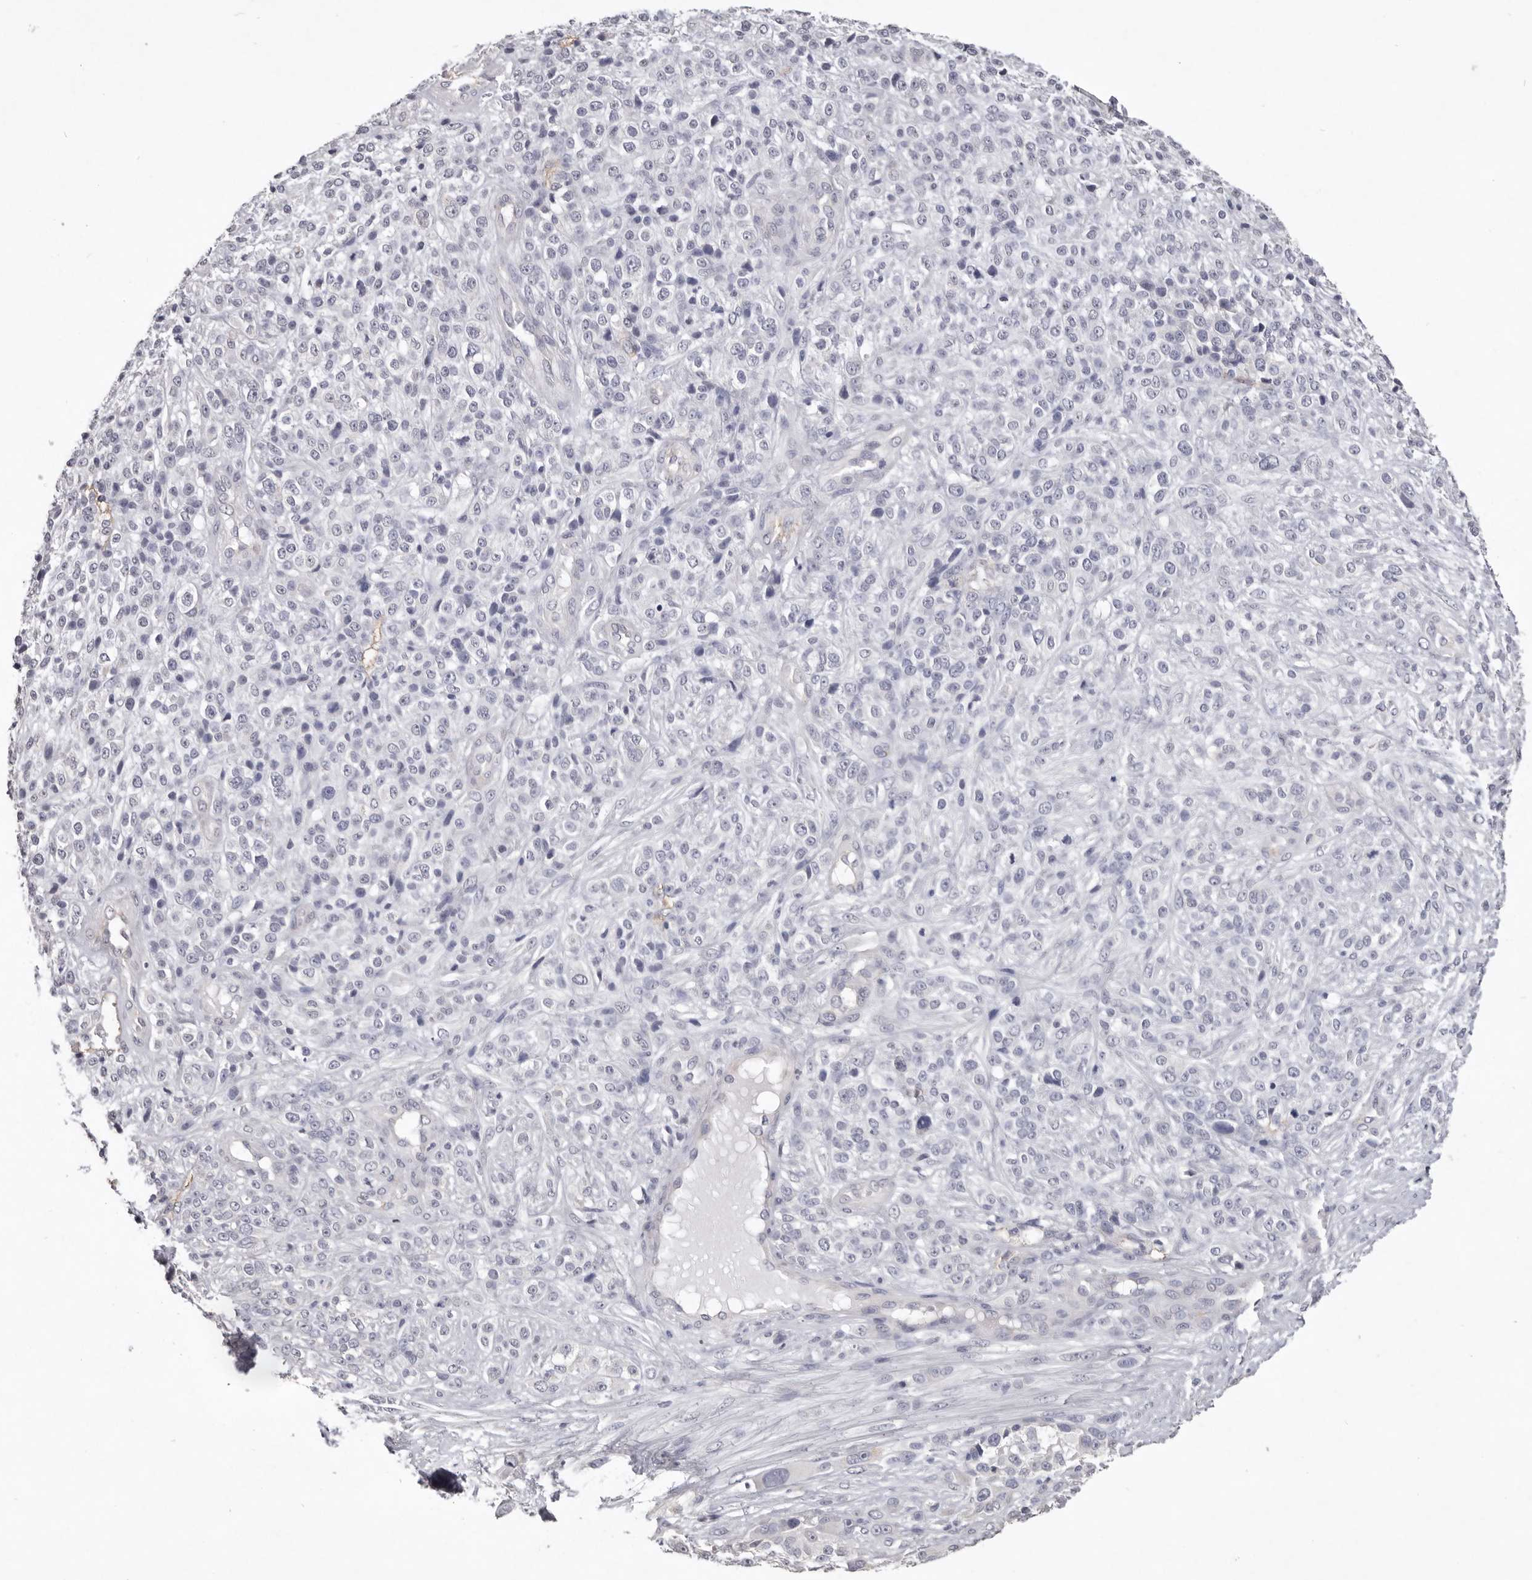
{"staining": {"intensity": "negative", "quantity": "none", "location": "none"}, "tissue": "melanoma", "cell_type": "Tumor cells", "image_type": "cancer", "snomed": [{"axis": "morphology", "description": "Malignant melanoma, NOS"}, {"axis": "topography", "description": "Skin"}], "caption": "IHC of human melanoma demonstrates no staining in tumor cells.", "gene": "ZYG11B", "patient": {"sex": "female", "age": 55}}